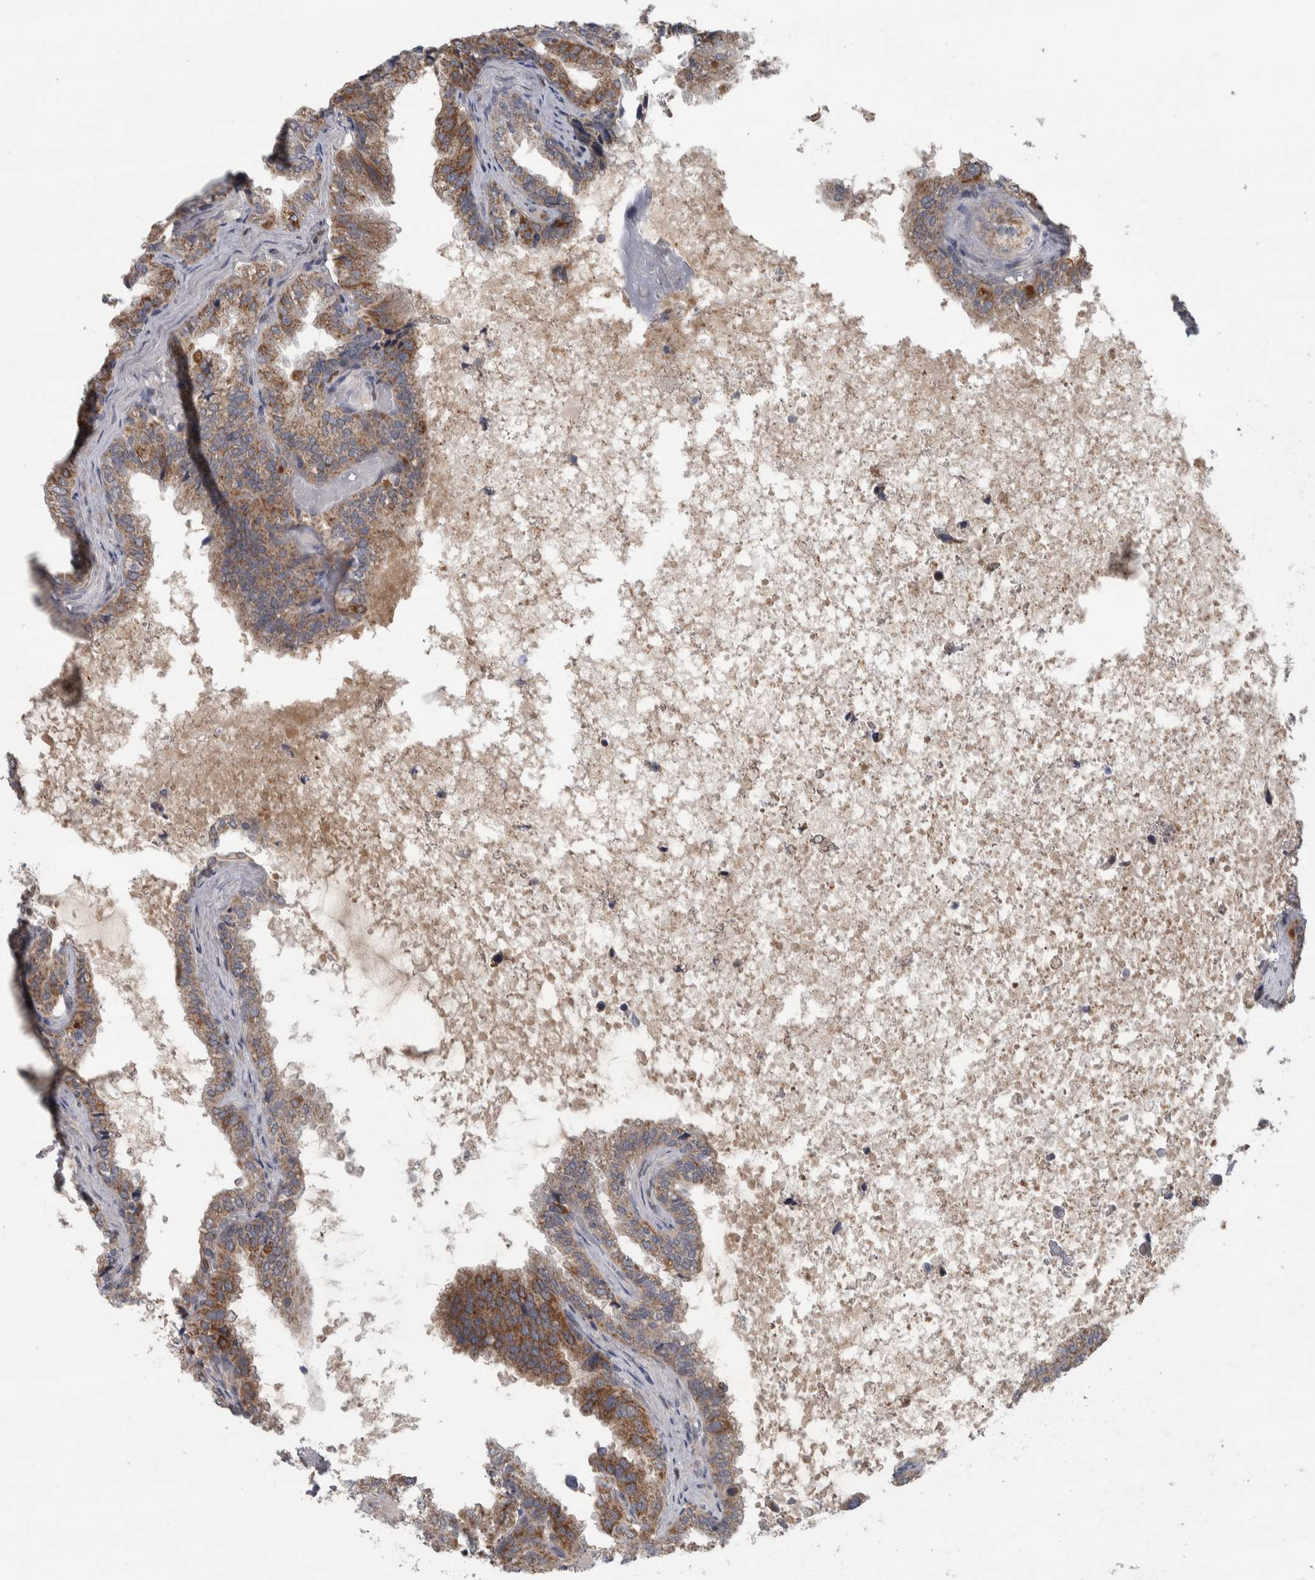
{"staining": {"intensity": "moderate", "quantity": ">75%", "location": "cytoplasmic/membranous"}, "tissue": "seminal vesicle", "cell_type": "Glandular cells", "image_type": "normal", "snomed": [{"axis": "morphology", "description": "Normal tissue, NOS"}, {"axis": "topography", "description": "Seminal veicle"}], "caption": "IHC image of benign seminal vesicle: seminal vesicle stained using IHC exhibits medium levels of moderate protein expression localized specifically in the cytoplasmic/membranous of glandular cells, appearing as a cytoplasmic/membranous brown color.", "gene": "CWC27", "patient": {"sex": "male", "age": 46}}